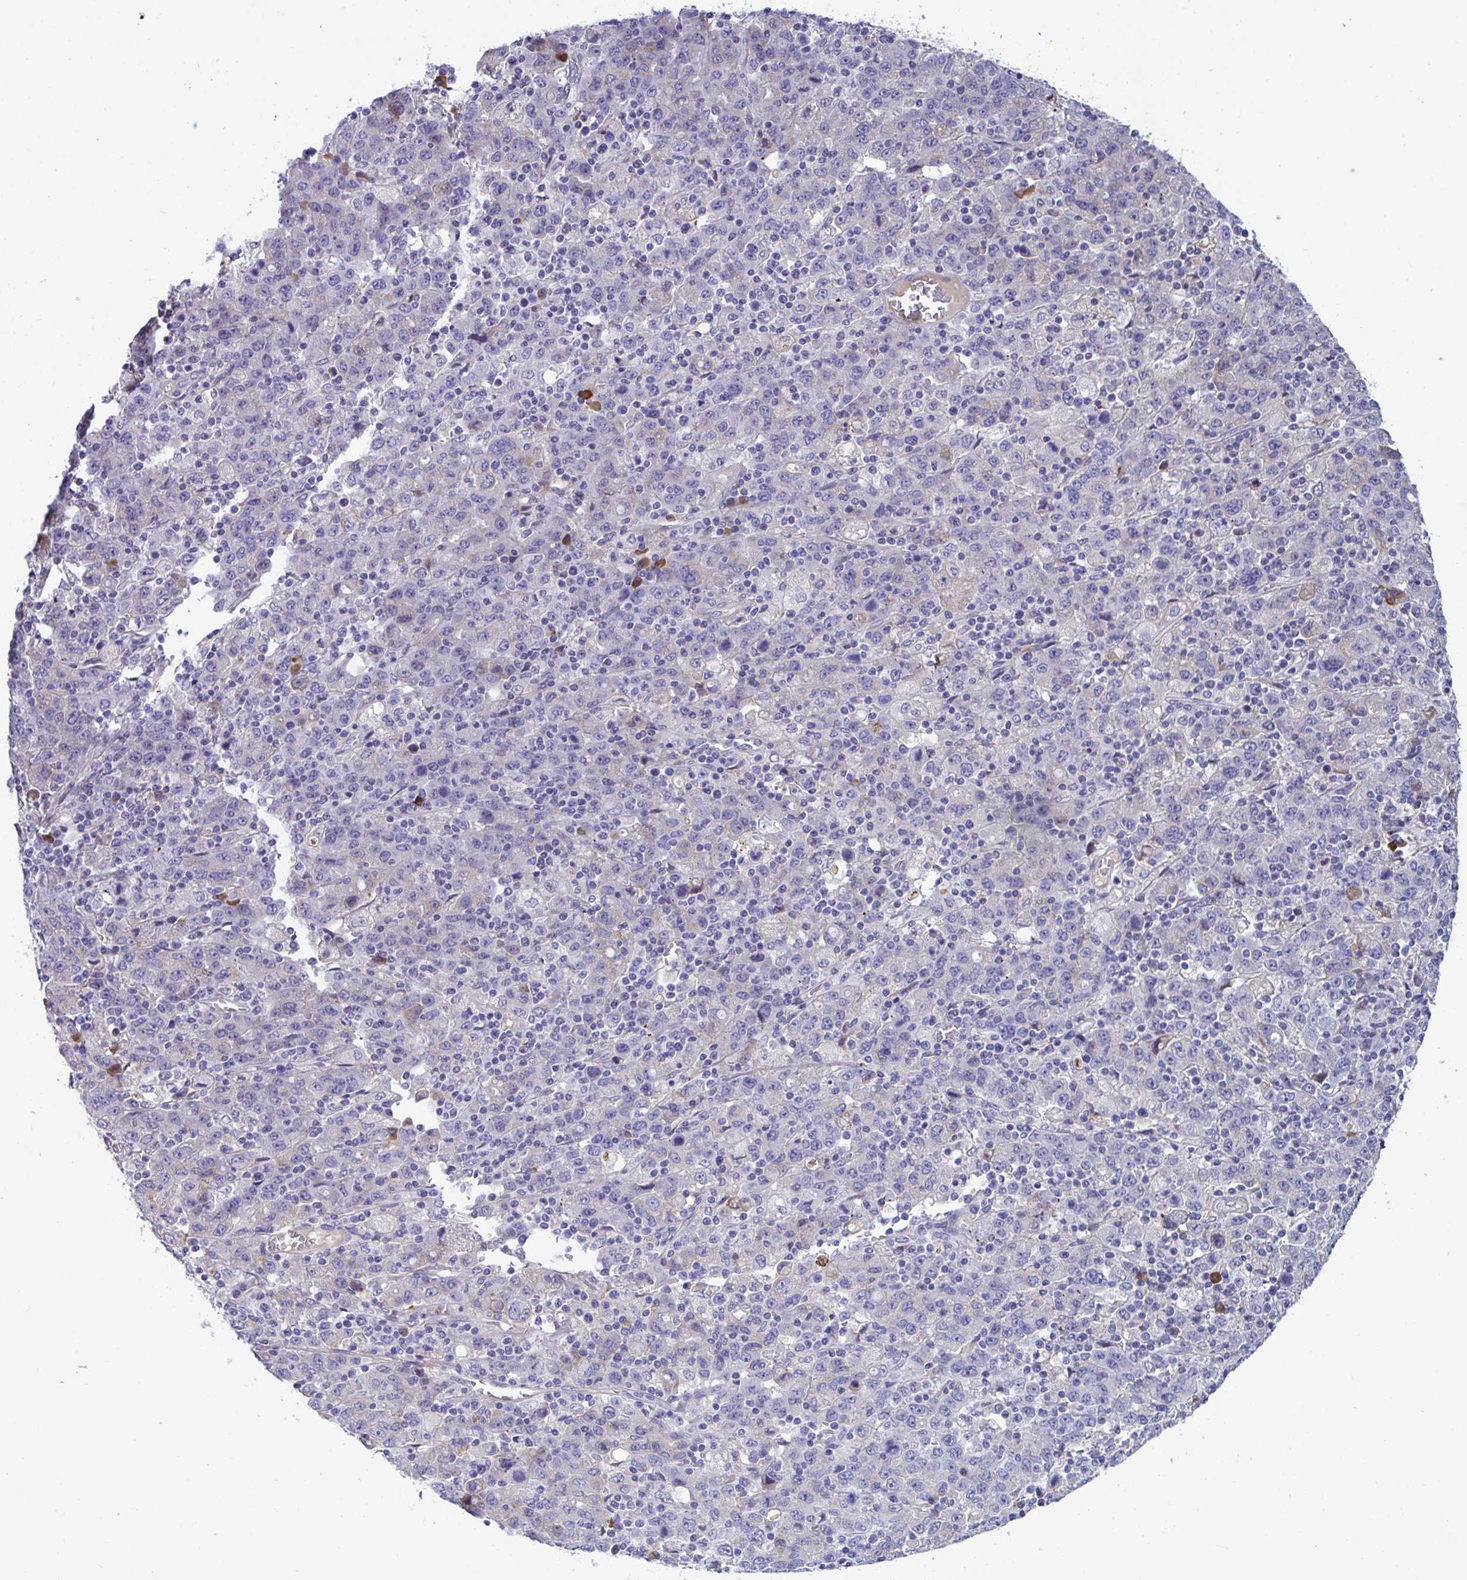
{"staining": {"intensity": "negative", "quantity": "none", "location": "none"}, "tissue": "stomach cancer", "cell_type": "Tumor cells", "image_type": "cancer", "snomed": [{"axis": "morphology", "description": "Adenocarcinoma, NOS"}, {"axis": "topography", "description": "Stomach, upper"}], "caption": "Stomach cancer (adenocarcinoma) was stained to show a protein in brown. There is no significant positivity in tumor cells. (Stains: DAB immunohistochemistry (IHC) with hematoxylin counter stain, Microscopy: brightfield microscopy at high magnification).", "gene": "MS4A14", "patient": {"sex": "male", "age": 69}}